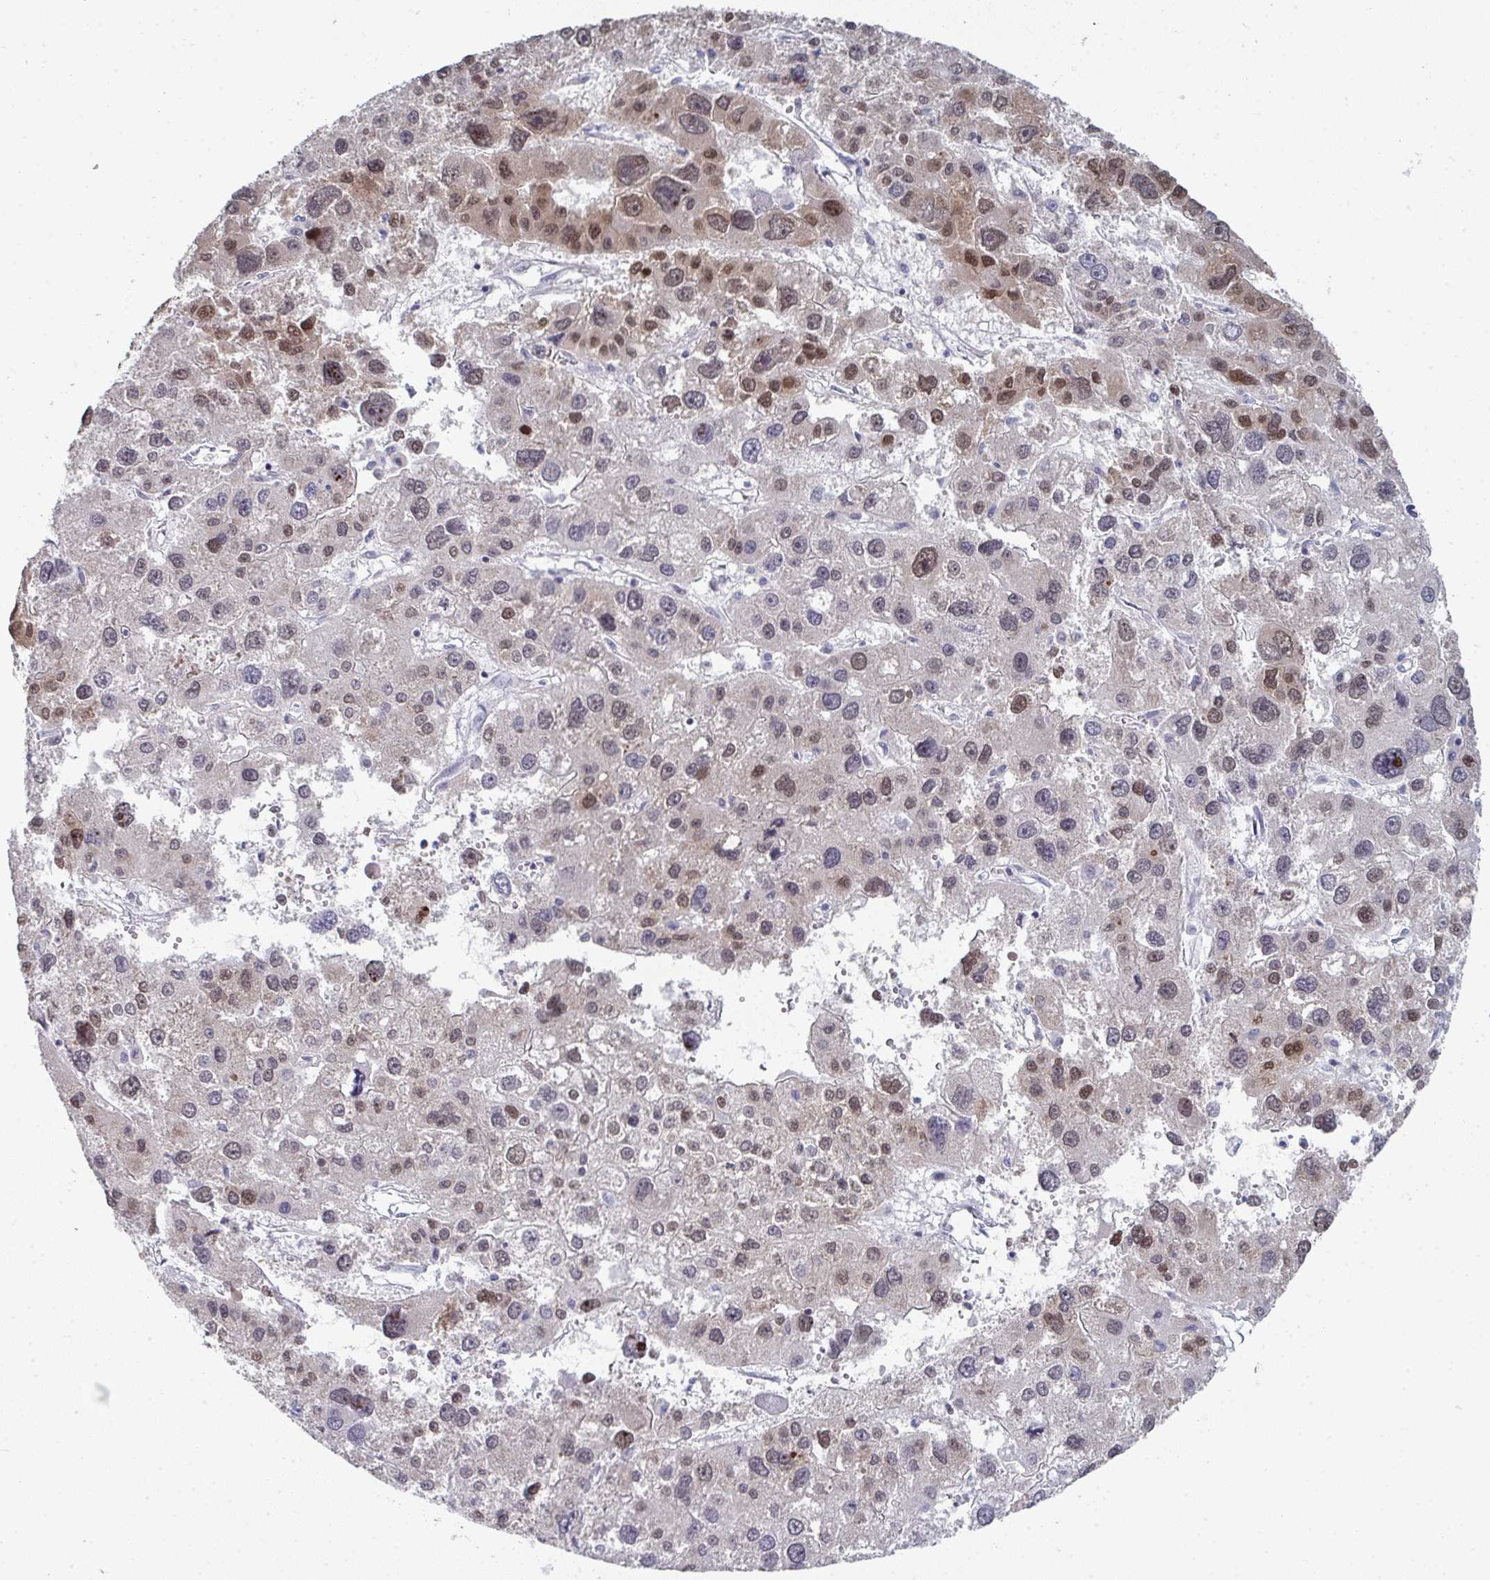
{"staining": {"intensity": "moderate", "quantity": "<25%", "location": "nuclear"}, "tissue": "liver cancer", "cell_type": "Tumor cells", "image_type": "cancer", "snomed": [{"axis": "morphology", "description": "Carcinoma, Hepatocellular, NOS"}, {"axis": "topography", "description": "Liver"}], "caption": "This is an image of immunohistochemistry staining of liver cancer (hepatocellular carcinoma), which shows moderate staining in the nuclear of tumor cells.", "gene": "A1CF", "patient": {"sex": "male", "age": 73}}